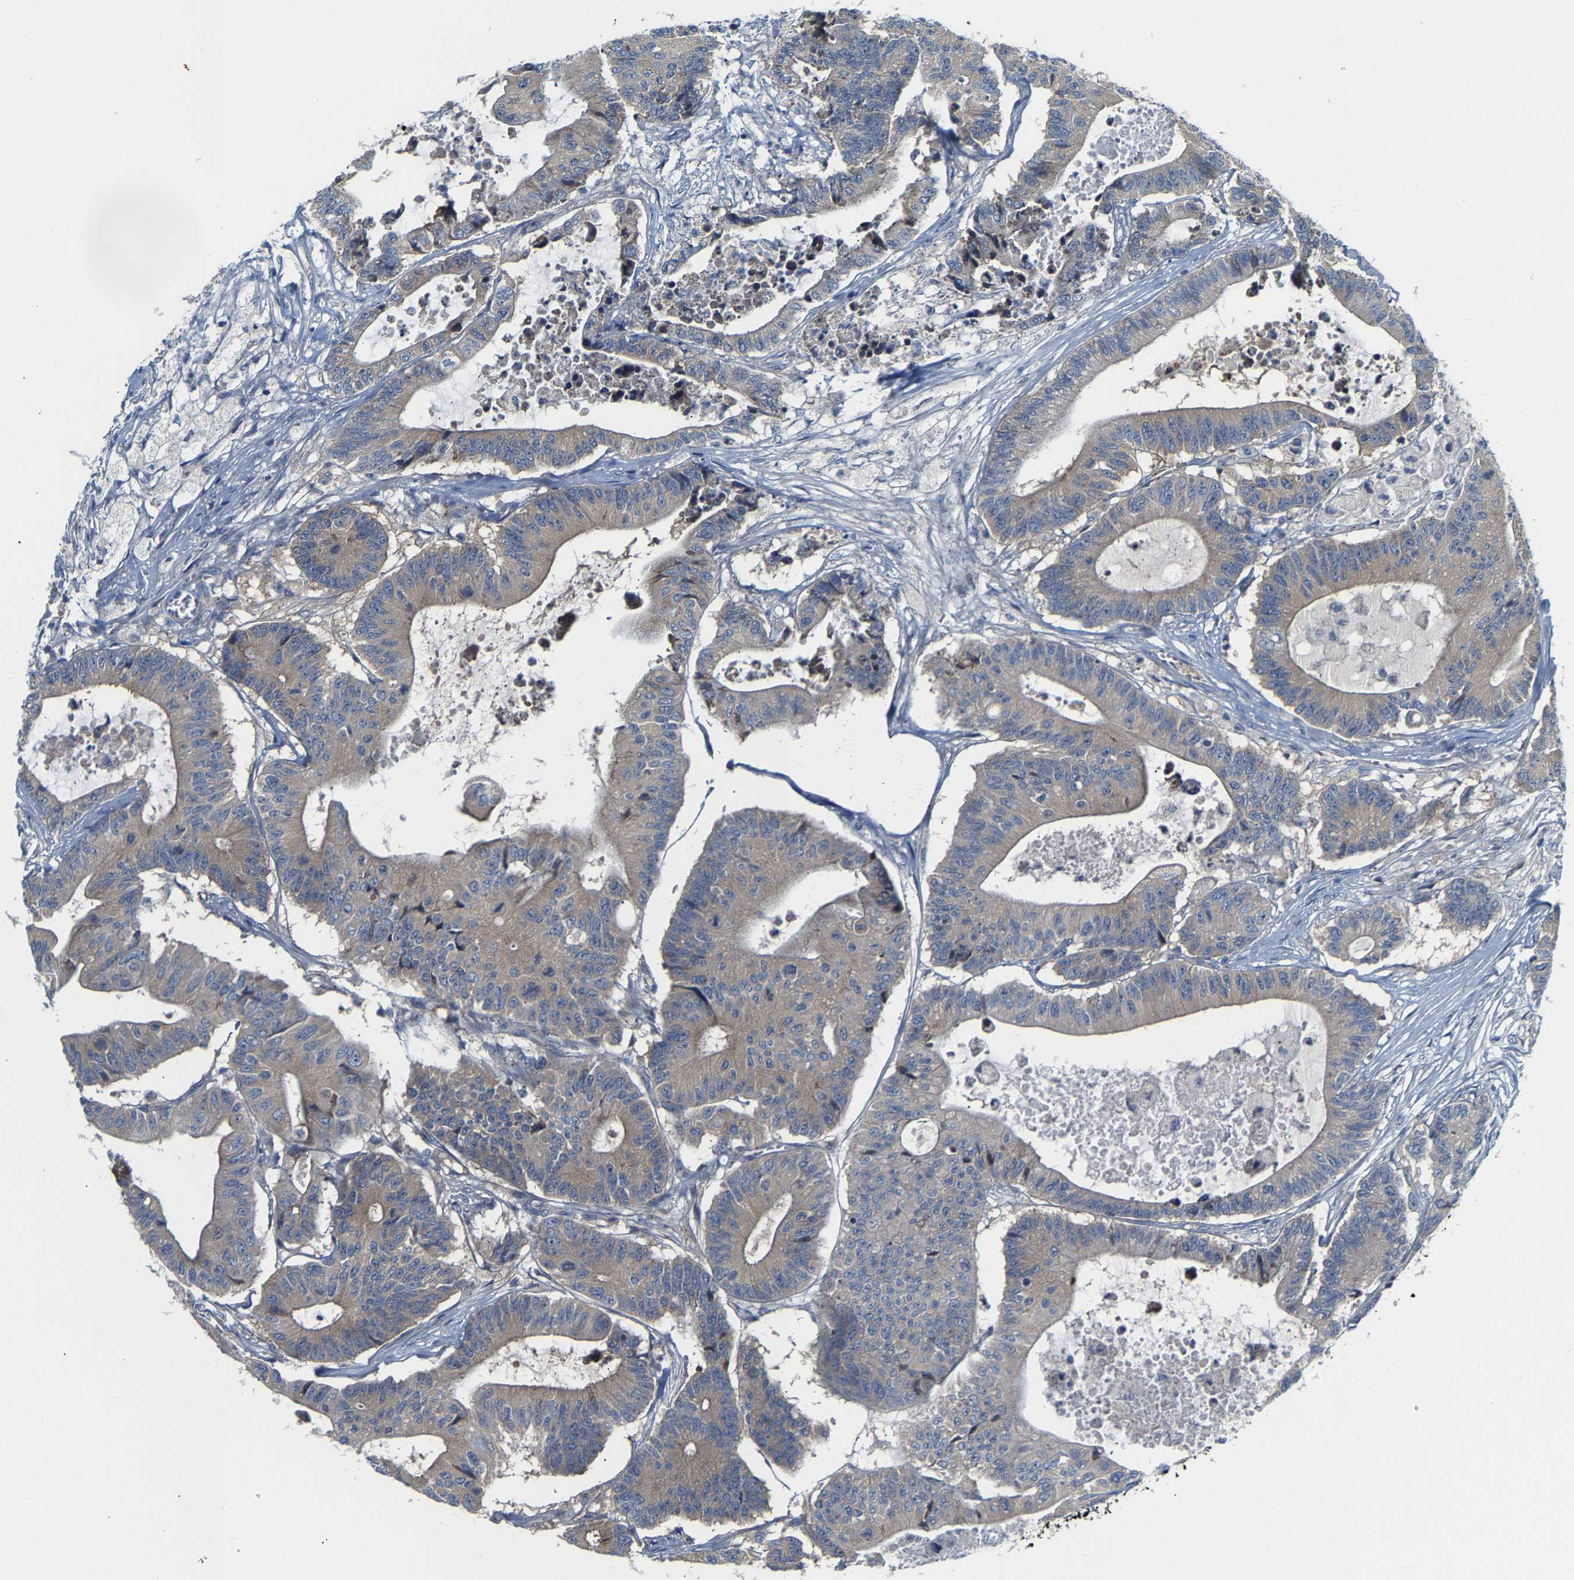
{"staining": {"intensity": "weak", "quantity": "25%-75%", "location": "cytoplasmic/membranous"}, "tissue": "colorectal cancer", "cell_type": "Tumor cells", "image_type": "cancer", "snomed": [{"axis": "morphology", "description": "Adenocarcinoma, NOS"}, {"axis": "topography", "description": "Colon"}], "caption": "Colorectal adenocarcinoma stained for a protein (brown) demonstrates weak cytoplasmic/membranous positive expression in about 25%-75% of tumor cells.", "gene": "PCNT", "patient": {"sex": "female", "age": 84}}